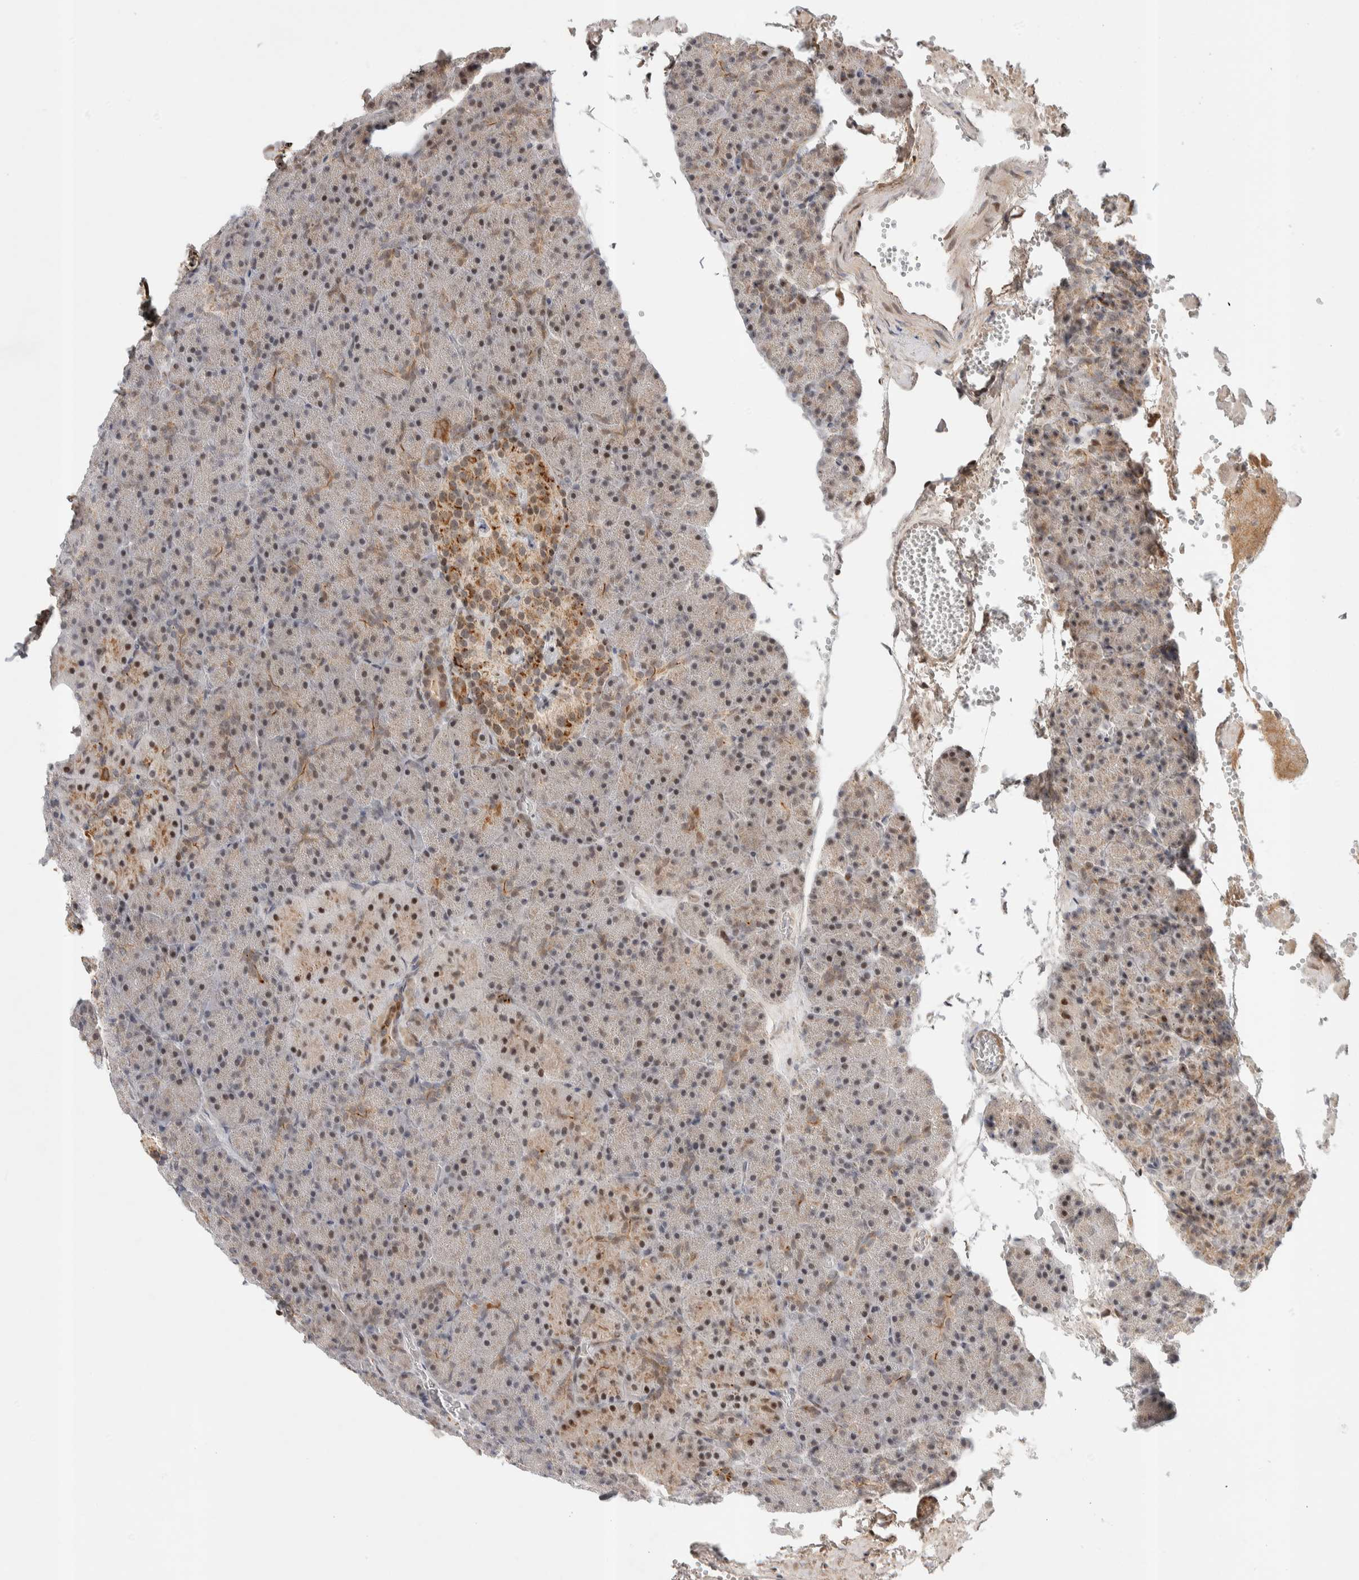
{"staining": {"intensity": "moderate", "quantity": "<25%", "location": "cytoplasmic/membranous,nuclear"}, "tissue": "pancreas", "cell_type": "Exocrine glandular cells", "image_type": "normal", "snomed": [{"axis": "morphology", "description": "Normal tissue, NOS"}, {"axis": "morphology", "description": "Carcinoid, malignant, NOS"}, {"axis": "topography", "description": "Pancreas"}], "caption": "Brown immunohistochemical staining in unremarkable human pancreas shows moderate cytoplasmic/membranous,nuclear staining in approximately <25% of exocrine glandular cells.", "gene": "TSPAN32", "patient": {"sex": "female", "age": 35}}